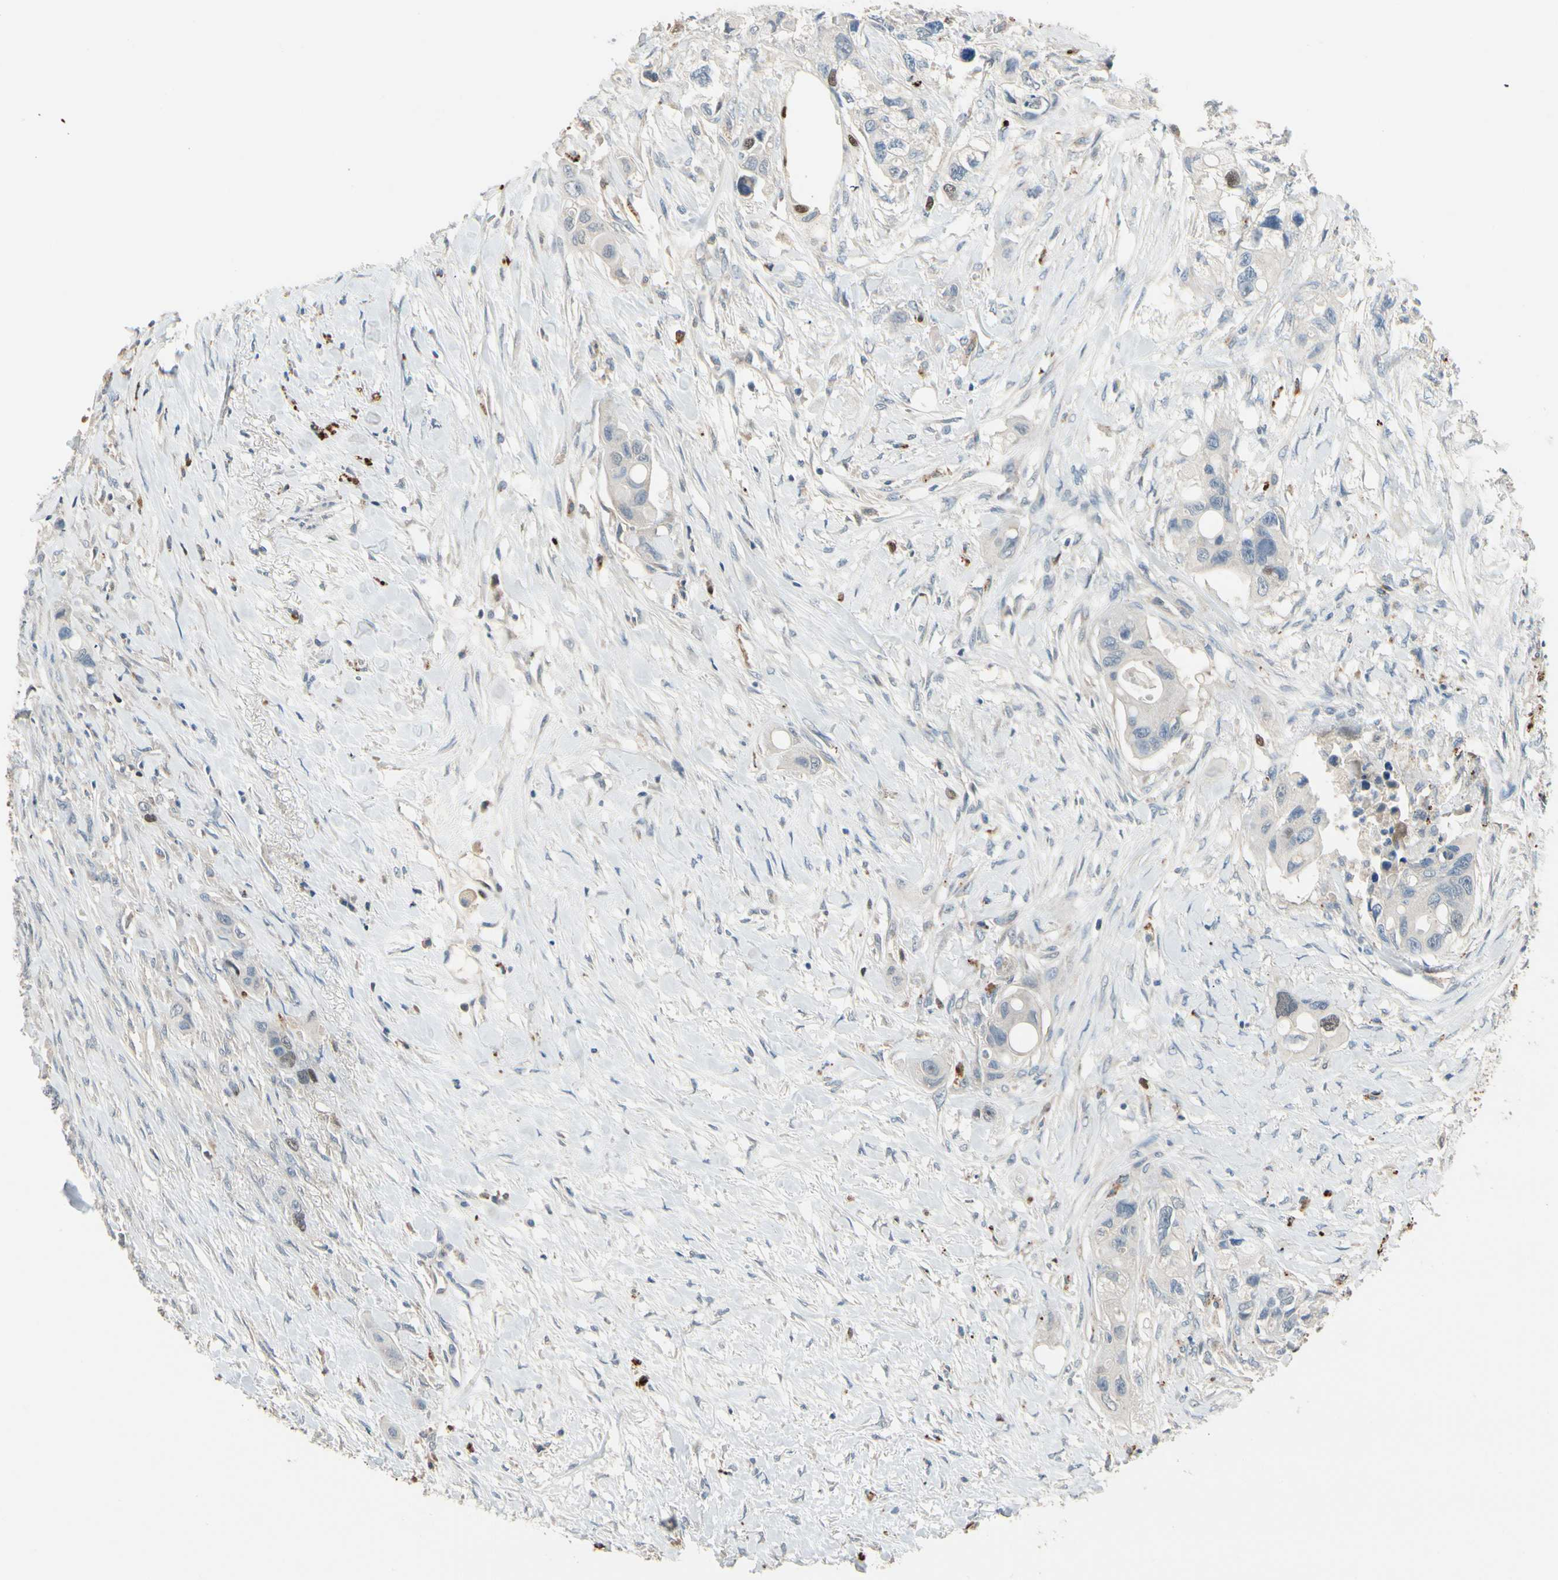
{"staining": {"intensity": "moderate", "quantity": "<25%", "location": "nuclear"}, "tissue": "colorectal cancer", "cell_type": "Tumor cells", "image_type": "cancer", "snomed": [{"axis": "morphology", "description": "Adenocarcinoma, NOS"}, {"axis": "topography", "description": "Colon"}], "caption": "A high-resolution micrograph shows immunohistochemistry (IHC) staining of colorectal cancer (adenocarcinoma), which reveals moderate nuclear positivity in approximately <25% of tumor cells.", "gene": "ZKSCAN4", "patient": {"sex": "female", "age": 57}}